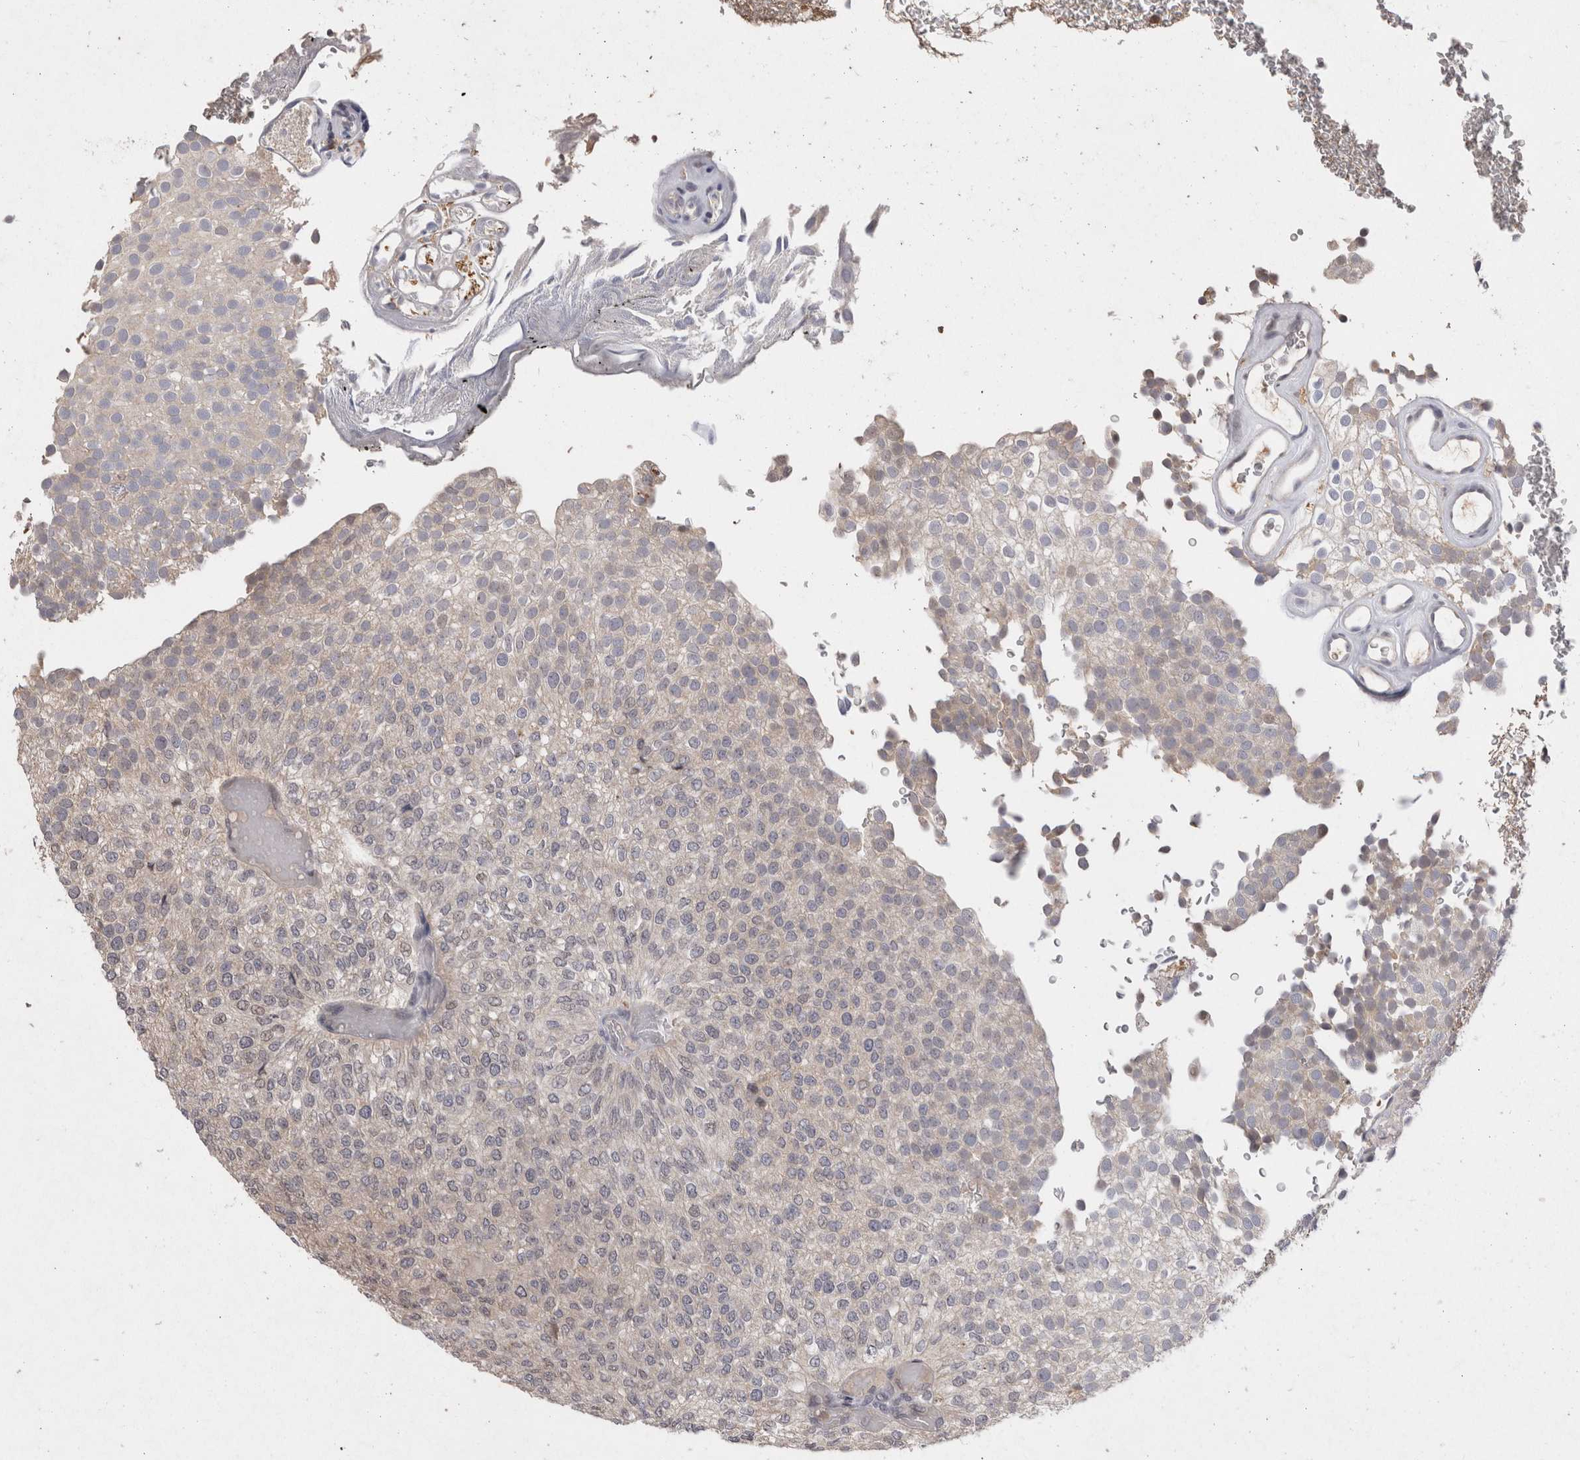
{"staining": {"intensity": "negative", "quantity": "none", "location": "none"}, "tissue": "urothelial cancer", "cell_type": "Tumor cells", "image_type": "cancer", "snomed": [{"axis": "morphology", "description": "Urothelial carcinoma, Low grade"}, {"axis": "topography", "description": "Urinary bladder"}], "caption": "Urothelial carcinoma (low-grade) was stained to show a protein in brown. There is no significant positivity in tumor cells. (Stains: DAB (3,3'-diaminobenzidine) immunohistochemistry with hematoxylin counter stain, Microscopy: brightfield microscopy at high magnification).", "gene": "VSIG4", "patient": {"sex": "male", "age": 78}}